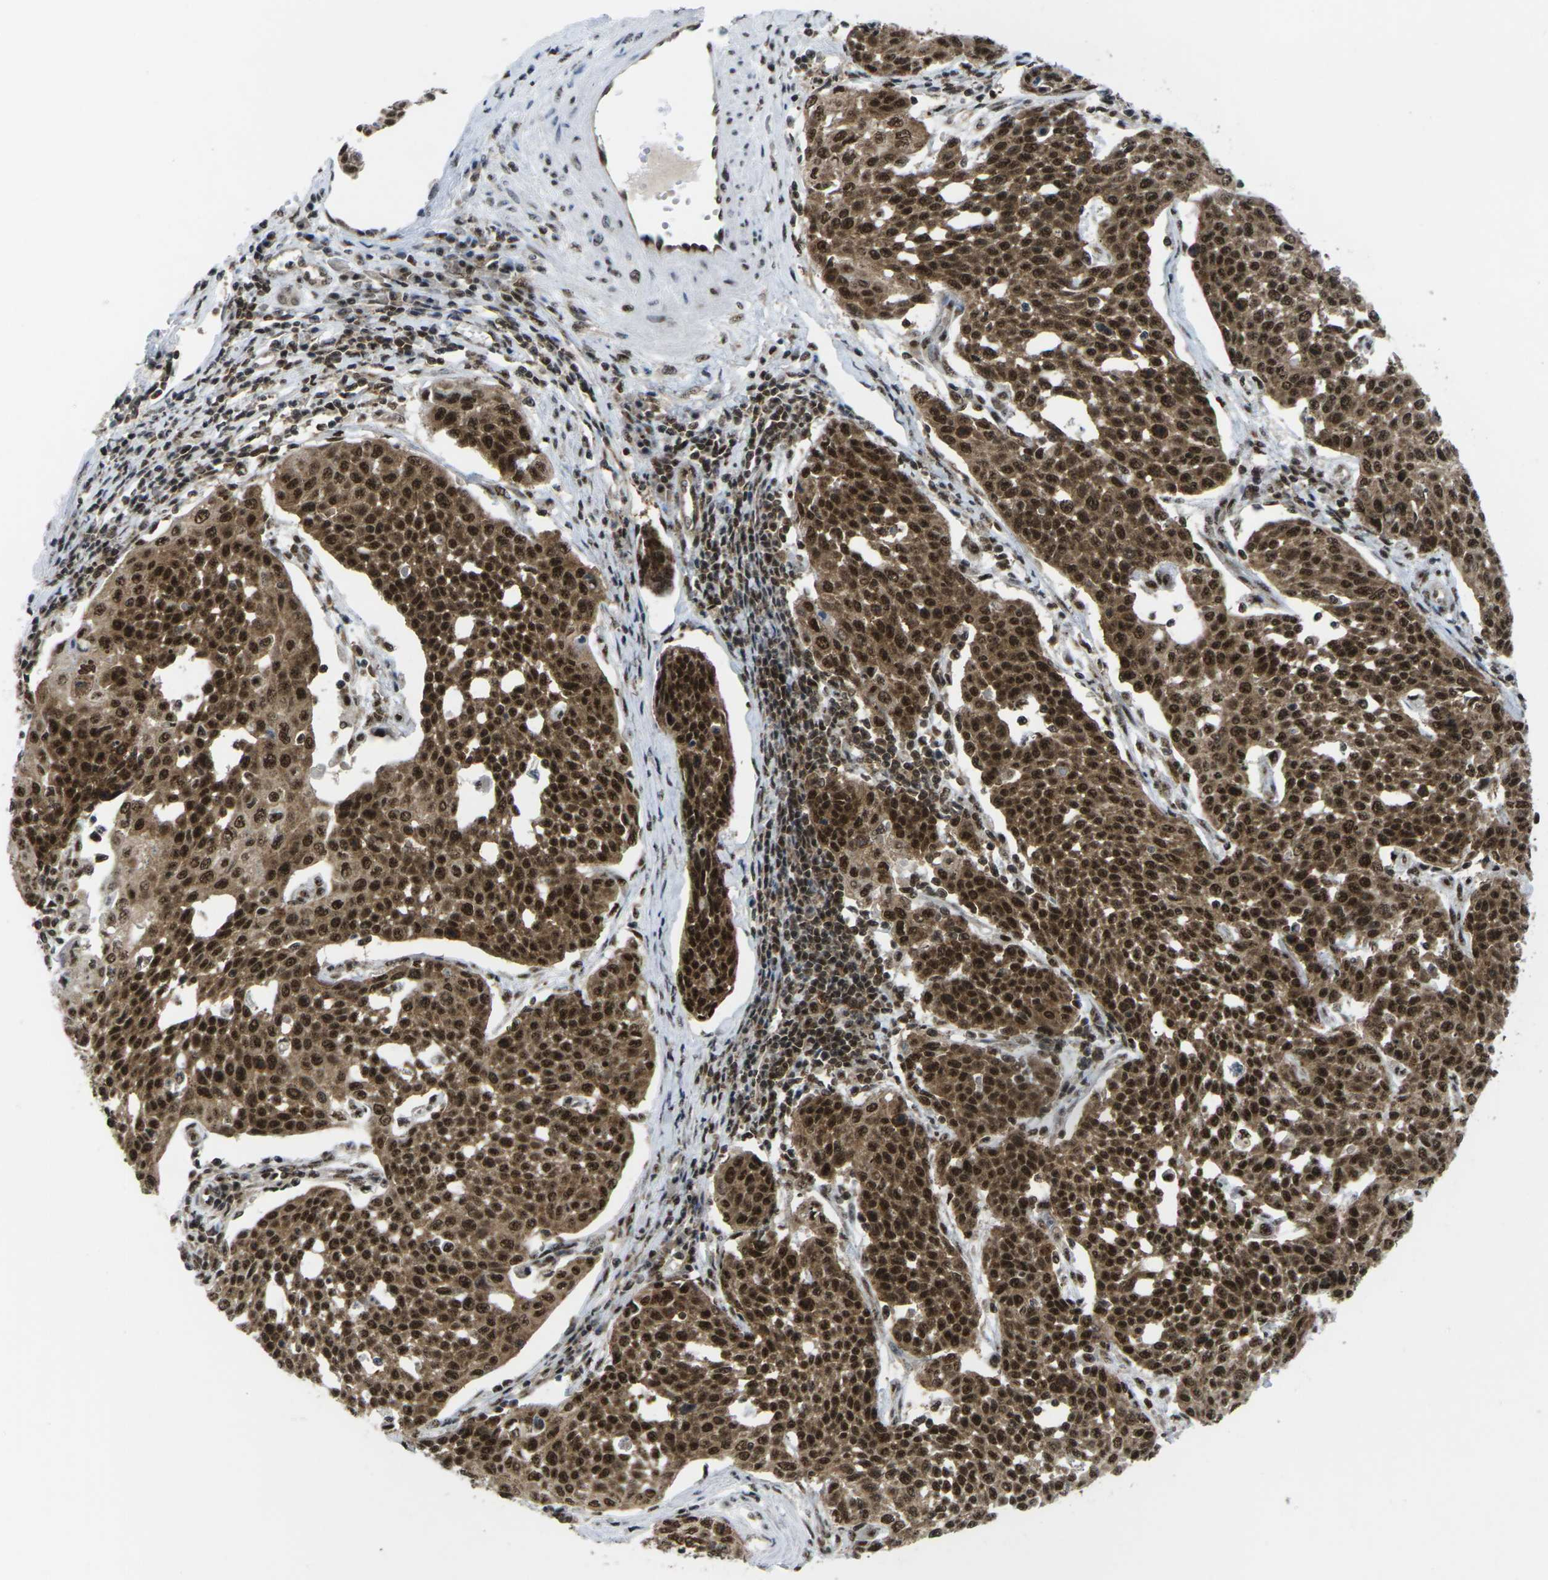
{"staining": {"intensity": "strong", "quantity": ">75%", "location": "cytoplasmic/membranous,nuclear"}, "tissue": "cervical cancer", "cell_type": "Tumor cells", "image_type": "cancer", "snomed": [{"axis": "morphology", "description": "Squamous cell carcinoma, NOS"}, {"axis": "topography", "description": "Cervix"}], "caption": "Protein staining reveals strong cytoplasmic/membranous and nuclear expression in approximately >75% of tumor cells in cervical cancer (squamous cell carcinoma).", "gene": "MAGOH", "patient": {"sex": "female", "age": 34}}